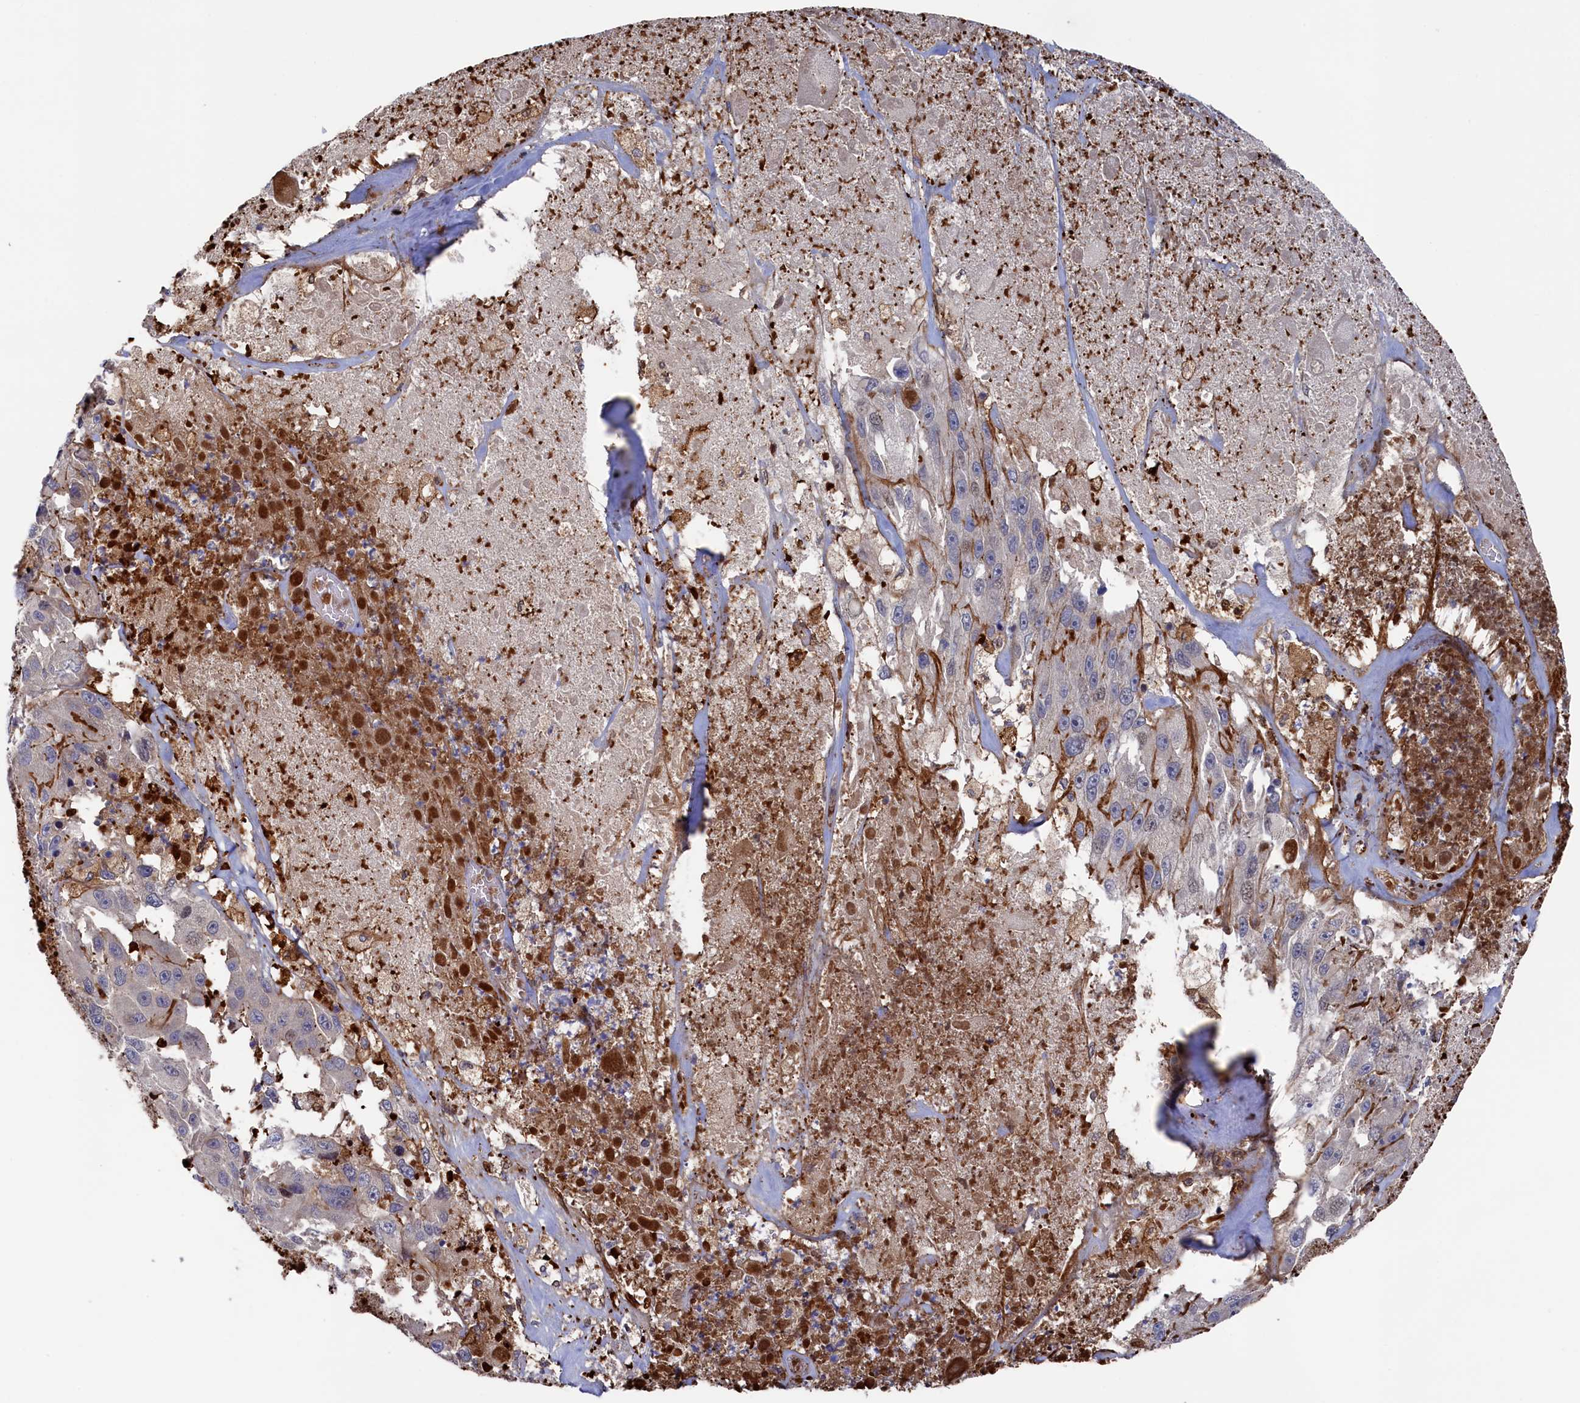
{"staining": {"intensity": "negative", "quantity": "none", "location": "none"}, "tissue": "melanoma", "cell_type": "Tumor cells", "image_type": "cancer", "snomed": [{"axis": "morphology", "description": "Malignant melanoma, Metastatic site"}, {"axis": "topography", "description": "Lymph node"}], "caption": "The histopathology image reveals no significant staining in tumor cells of malignant melanoma (metastatic site).", "gene": "ZNF891", "patient": {"sex": "male", "age": 62}}